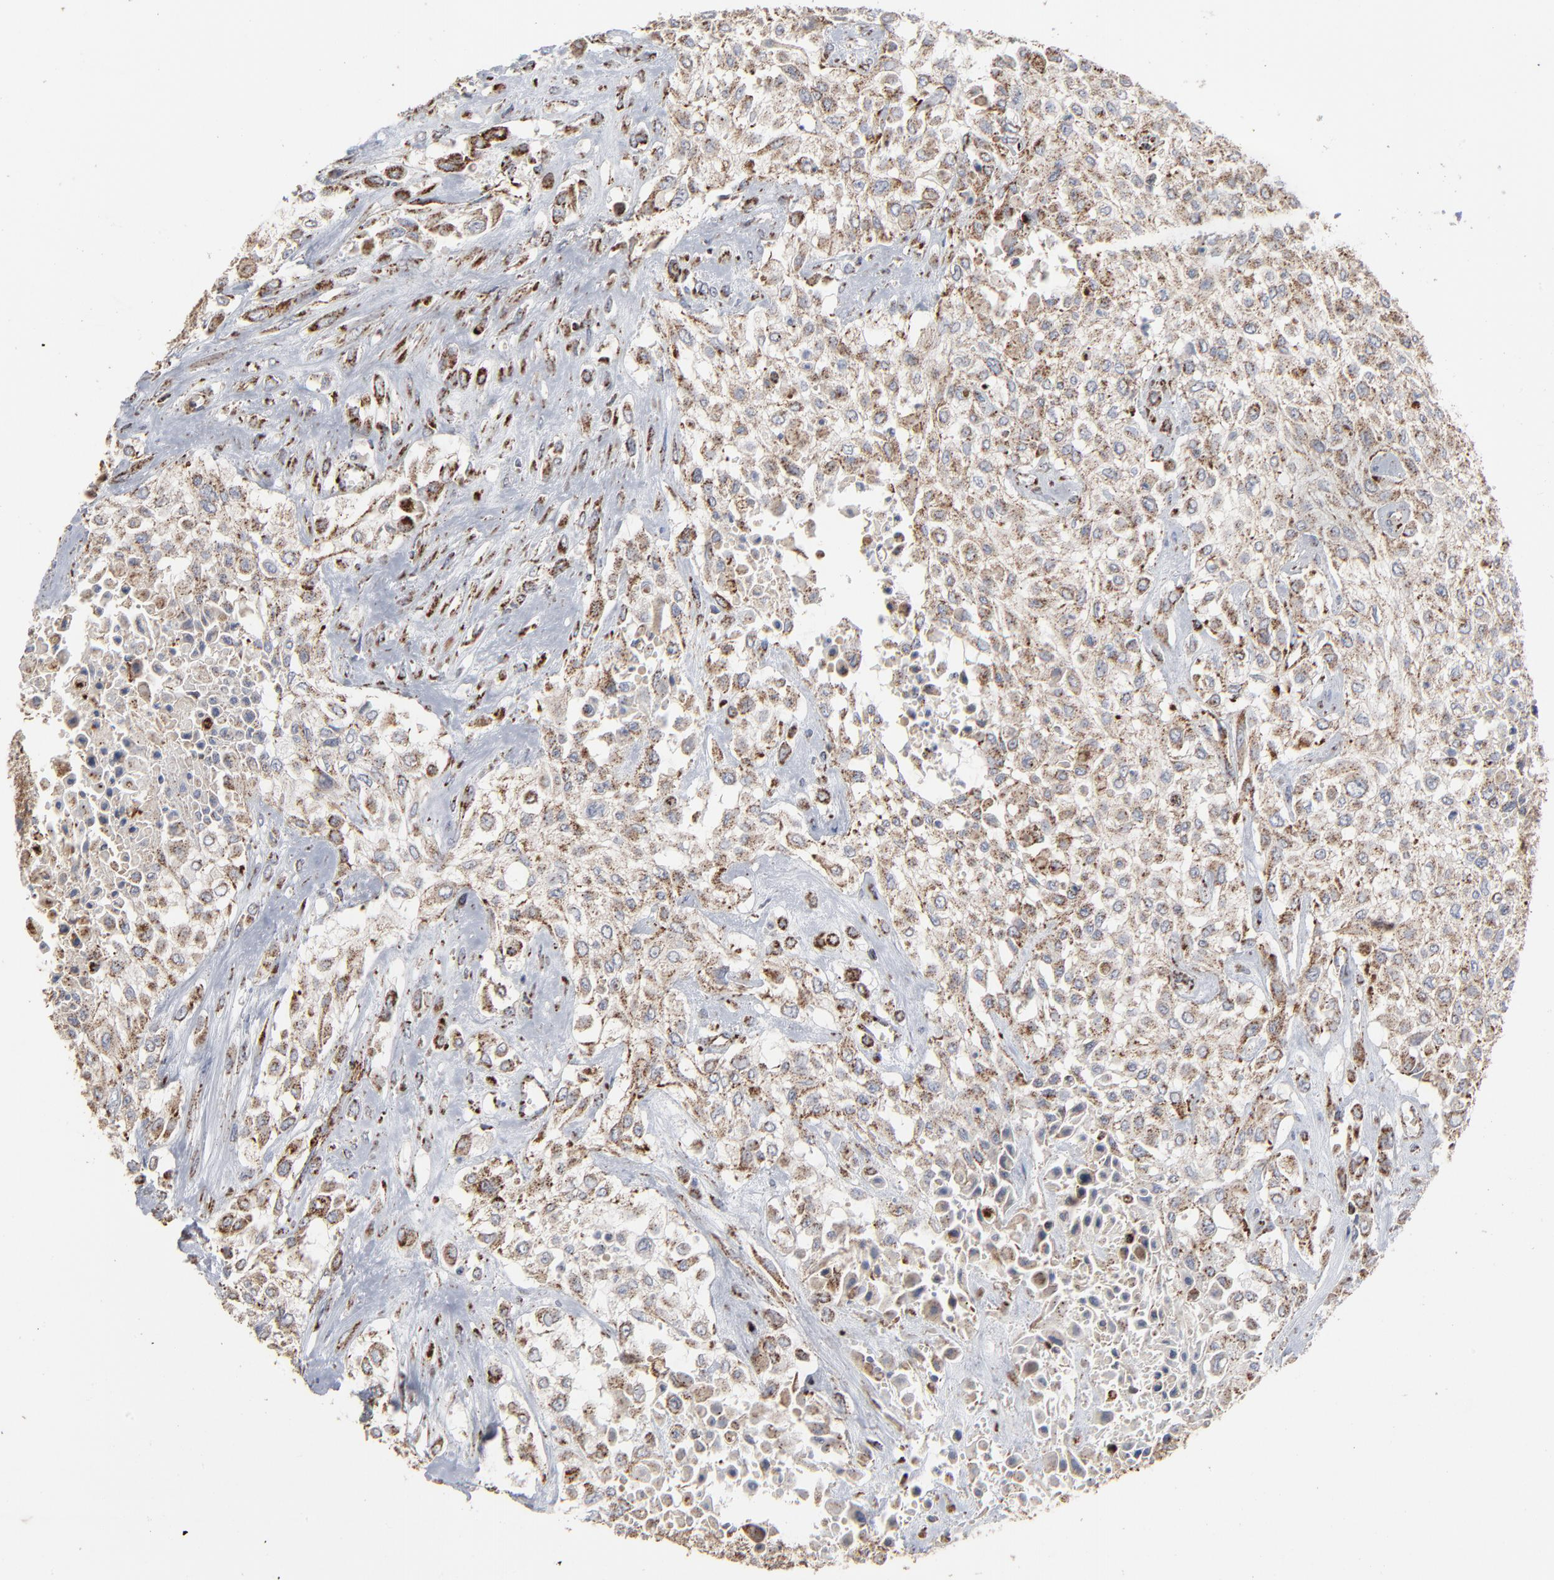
{"staining": {"intensity": "moderate", "quantity": ">75%", "location": "cytoplasmic/membranous"}, "tissue": "urothelial cancer", "cell_type": "Tumor cells", "image_type": "cancer", "snomed": [{"axis": "morphology", "description": "Urothelial carcinoma, High grade"}, {"axis": "topography", "description": "Urinary bladder"}], "caption": "Urothelial carcinoma (high-grade) stained with immunohistochemistry (IHC) displays moderate cytoplasmic/membranous positivity in about >75% of tumor cells.", "gene": "UQCRC1", "patient": {"sex": "male", "age": 57}}